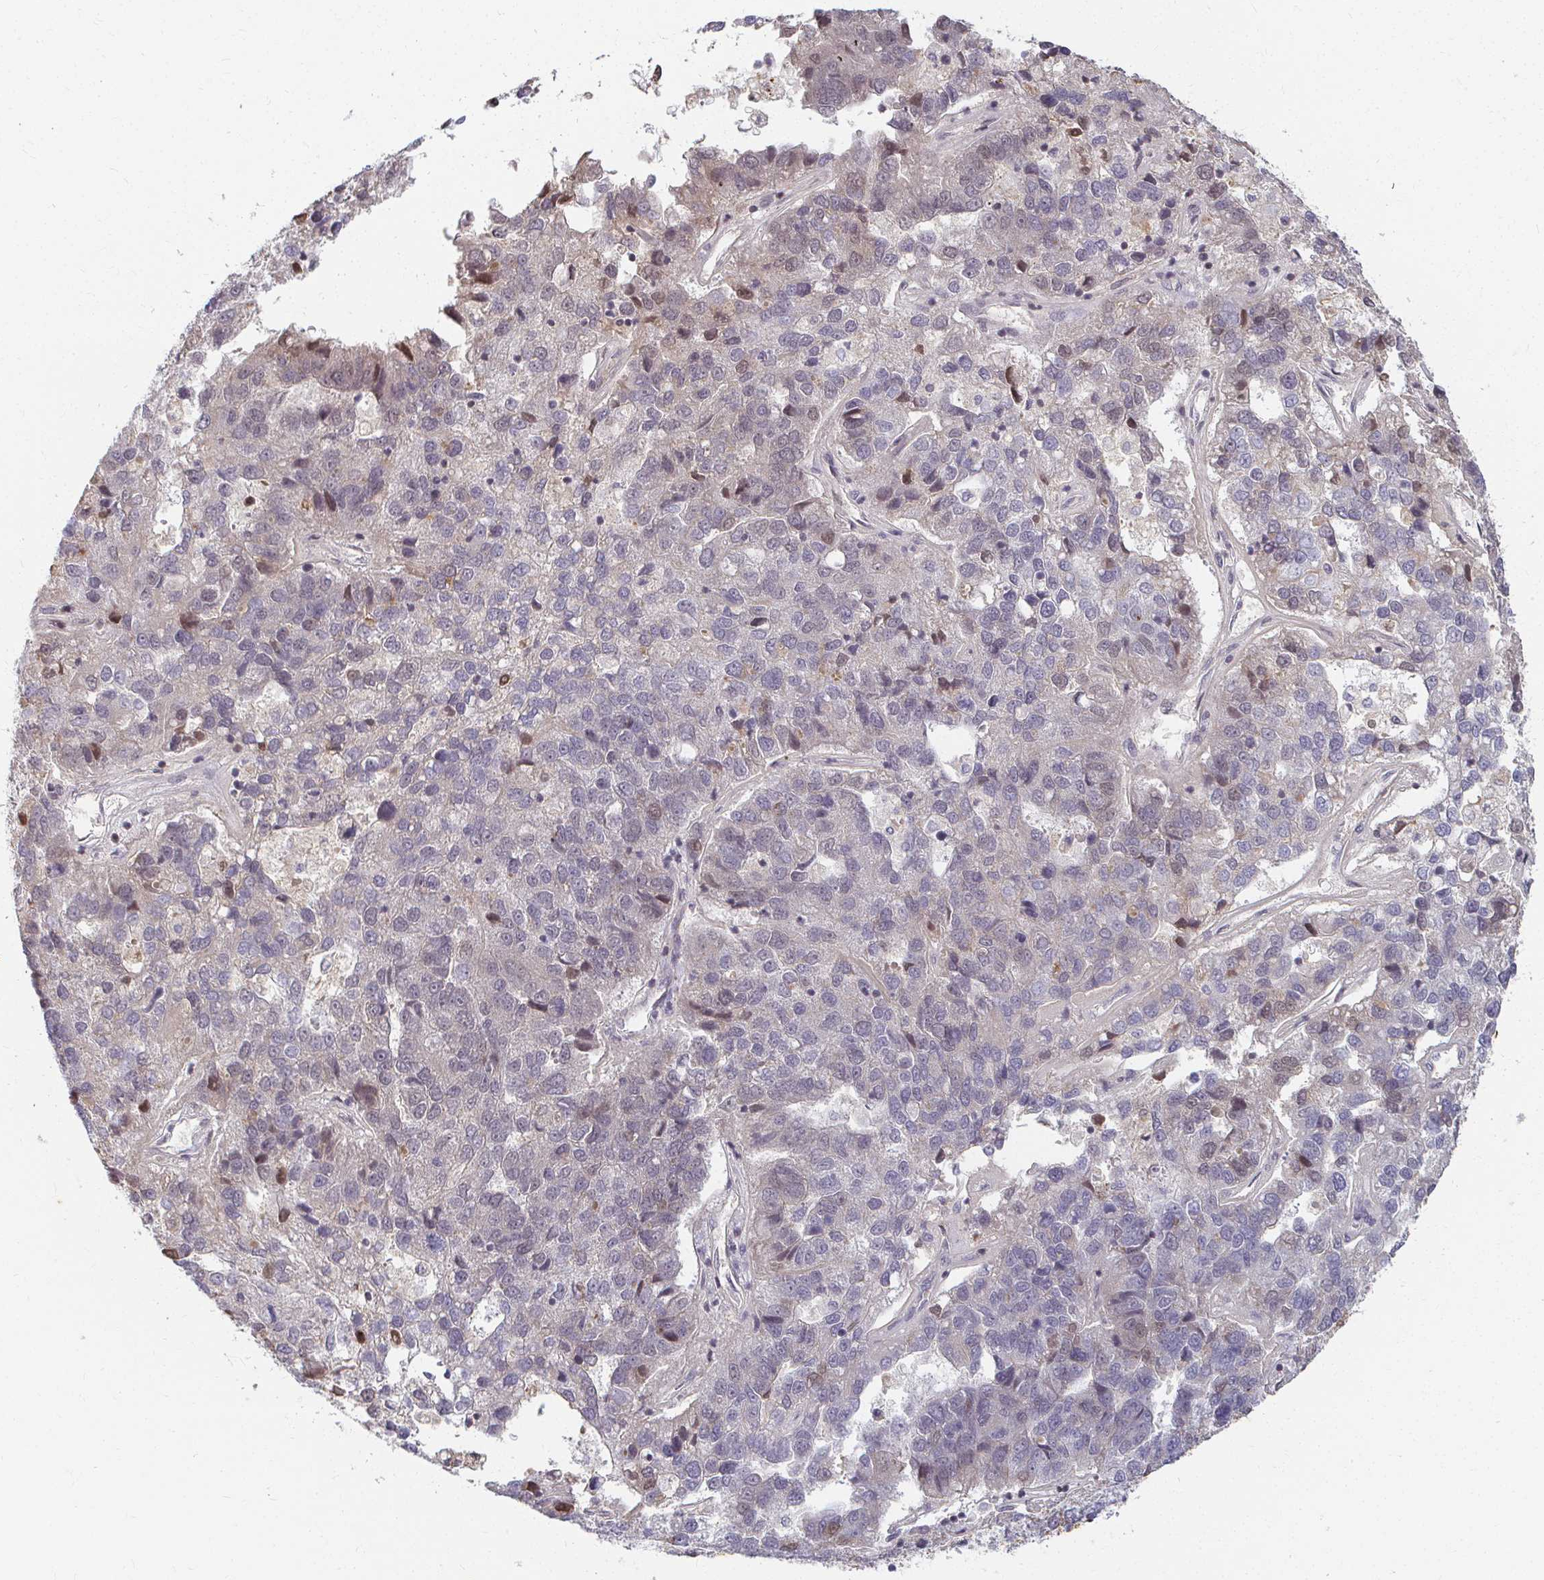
{"staining": {"intensity": "negative", "quantity": "none", "location": "none"}, "tissue": "pancreatic cancer", "cell_type": "Tumor cells", "image_type": "cancer", "snomed": [{"axis": "morphology", "description": "Adenocarcinoma, NOS"}, {"axis": "topography", "description": "Pancreas"}], "caption": "The photomicrograph exhibits no staining of tumor cells in pancreatic cancer (adenocarcinoma).", "gene": "ANK3", "patient": {"sex": "female", "age": 61}}